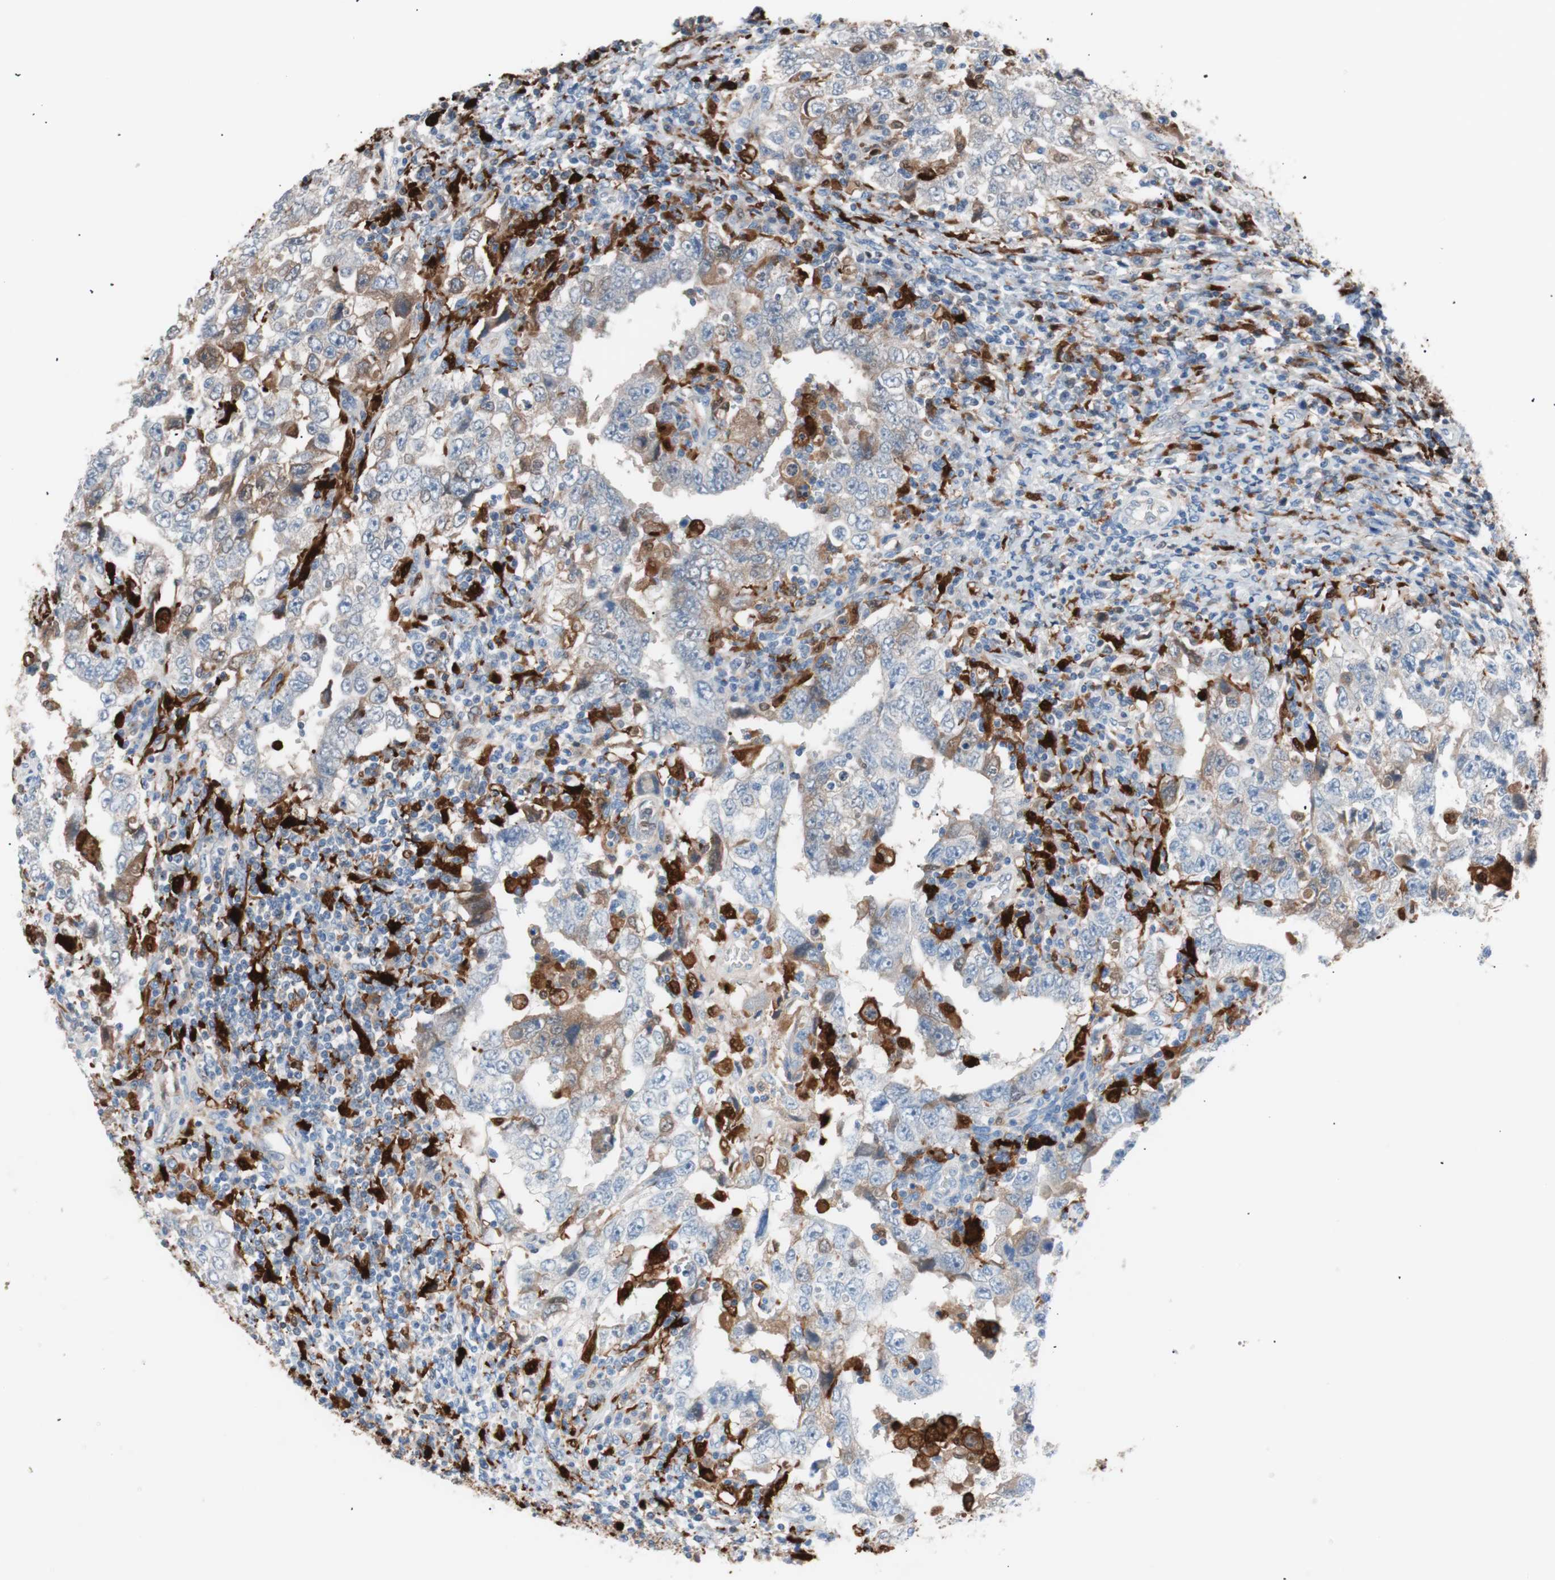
{"staining": {"intensity": "moderate", "quantity": "25%-75%", "location": "cytoplasmic/membranous"}, "tissue": "testis cancer", "cell_type": "Tumor cells", "image_type": "cancer", "snomed": [{"axis": "morphology", "description": "Carcinoma, Embryonal, NOS"}, {"axis": "topography", "description": "Testis"}], "caption": "Immunohistochemistry (IHC) photomicrograph of neoplastic tissue: human embryonal carcinoma (testis) stained using immunohistochemistry (IHC) displays medium levels of moderate protein expression localized specifically in the cytoplasmic/membranous of tumor cells, appearing as a cytoplasmic/membranous brown color.", "gene": "IL18", "patient": {"sex": "male", "age": 26}}